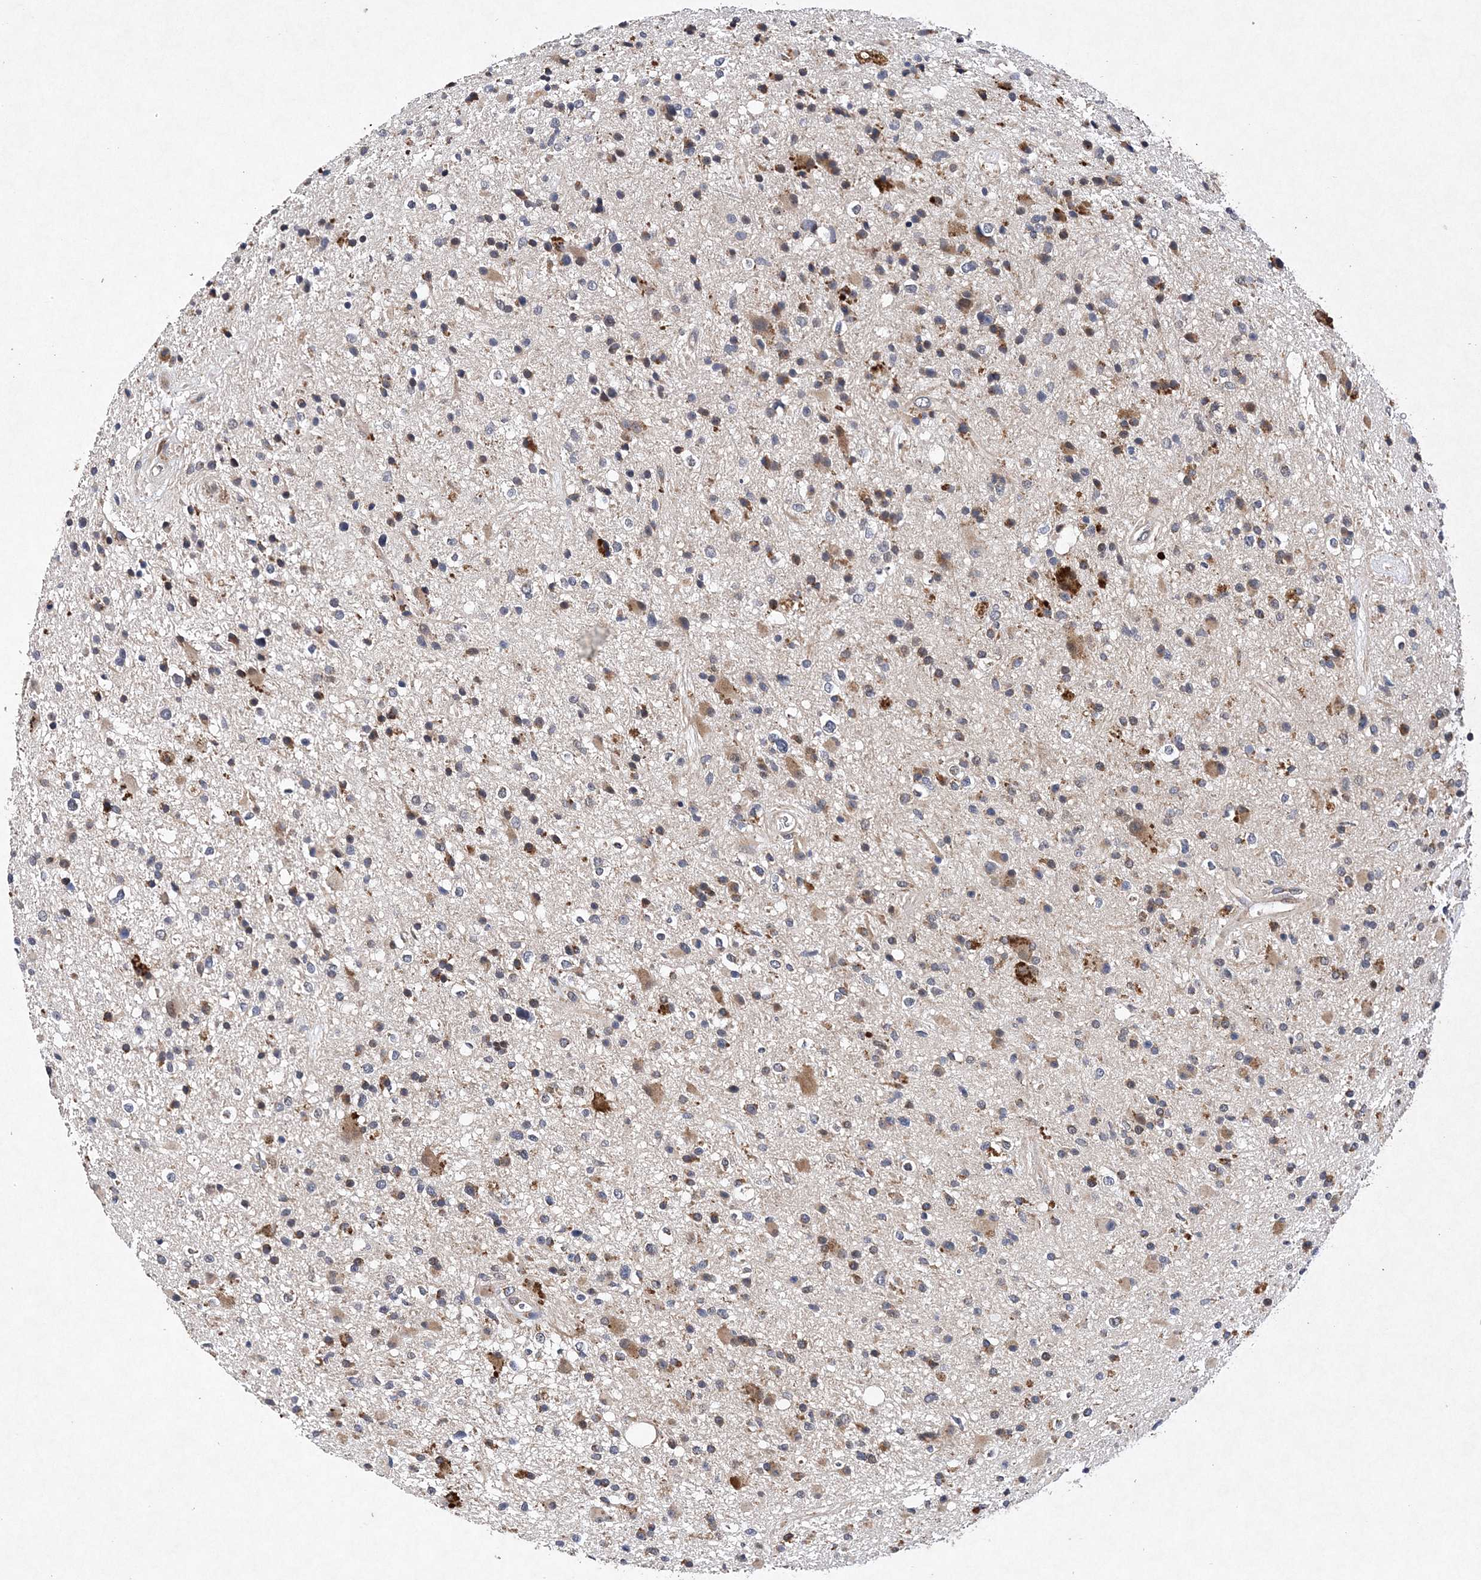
{"staining": {"intensity": "moderate", "quantity": "<25%", "location": "cytoplasmic/membranous"}, "tissue": "glioma", "cell_type": "Tumor cells", "image_type": "cancer", "snomed": [{"axis": "morphology", "description": "Glioma, malignant, High grade"}, {"axis": "topography", "description": "Brain"}], "caption": "The immunohistochemical stain highlights moderate cytoplasmic/membranous expression in tumor cells of high-grade glioma (malignant) tissue.", "gene": "PROSER1", "patient": {"sex": "male", "age": 33}}